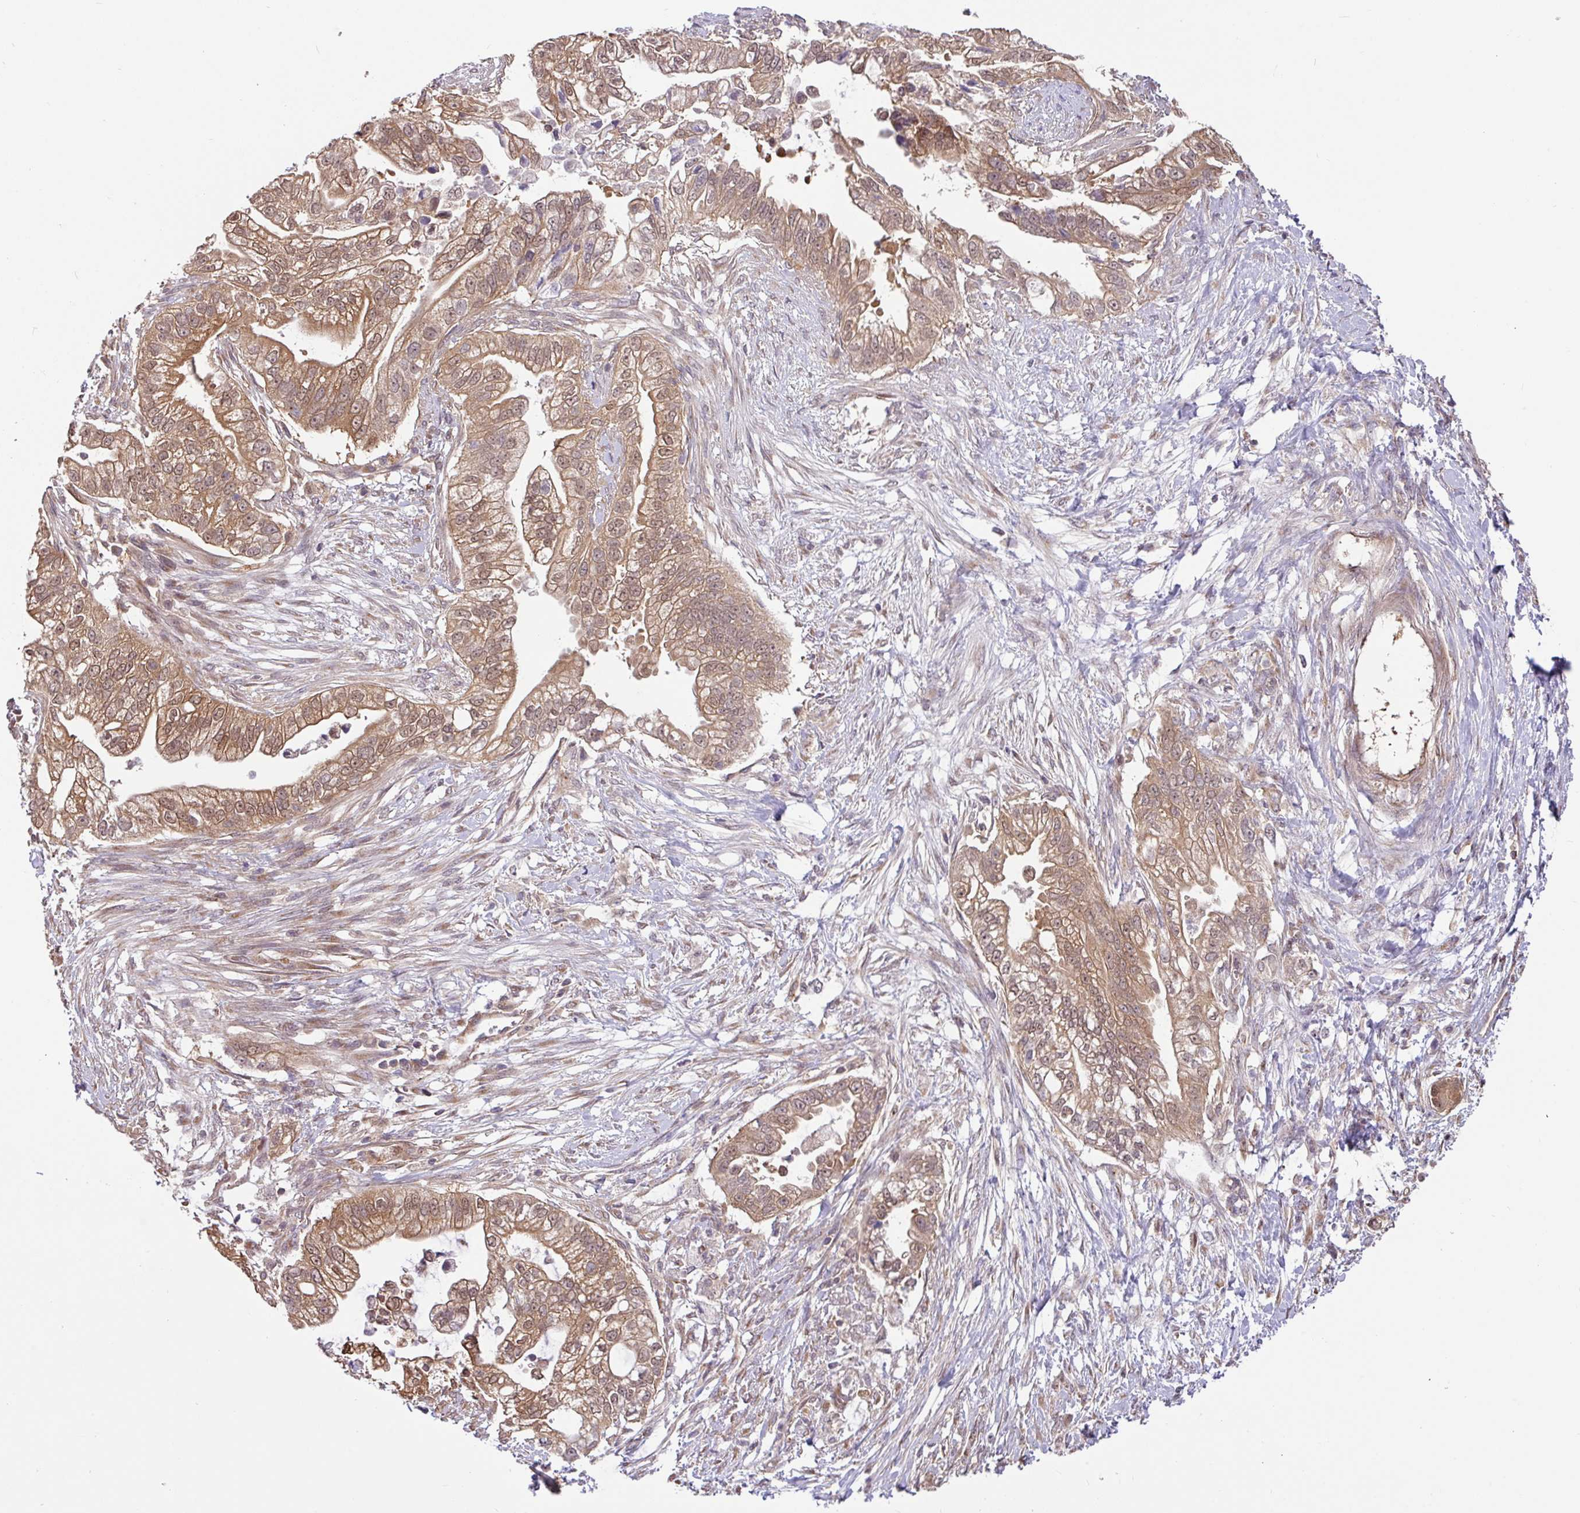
{"staining": {"intensity": "moderate", "quantity": ">75%", "location": "cytoplasmic/membranous"}, "tissue": "pancreatic cancer", "cell_type": "Tumor cells", "image_type": "cancer", "snomed": [{"axis": "morphology", "description": "Adenocarcinoma, NOS"}, {"axis": "topography", "description": "Pancreas"}], "caption": "IHC of human pancreatic cancer (adenocarcinoma) reveals medium levels of moderate cytoplasmic/membranous expression in approximately >75% of tumor cells.", "gene": "SHB", "patient": {"sex": "male", "age": 70}}